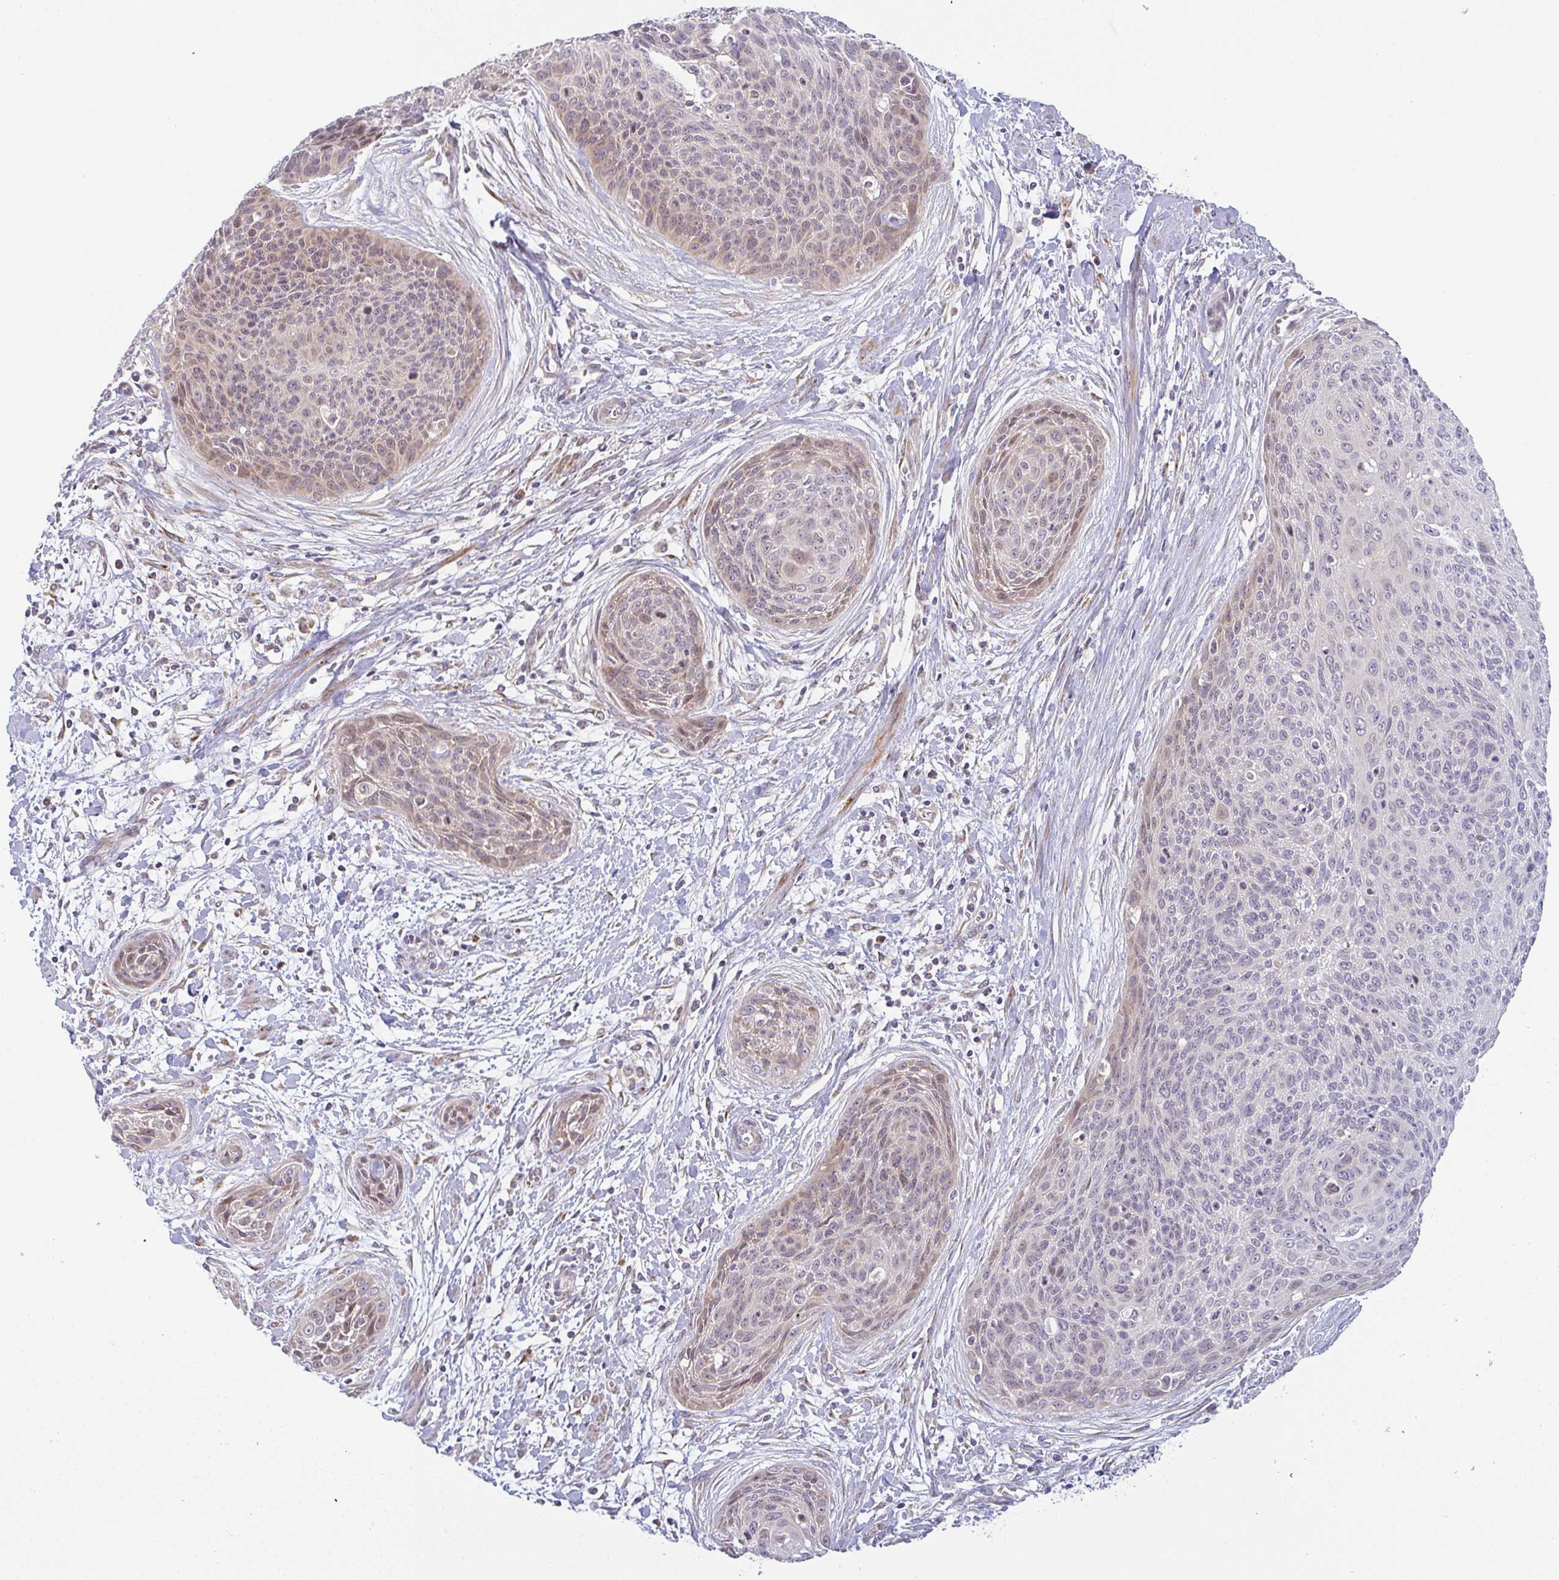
{"staining": {"intensity": "moderate", "quantity": "<25%", "location": "cytoplasmic/membranous"}, "tissue": "cervical cancer", "cell_type": "Tumor cells", "image_type": "cancer", "snomed": [{"axis": "morphology", "description": "Squamous cell carcinoma, NOS"}, {"axis": "topography", "description": "Cervix"}], "caption": "Approximately <25% of tumor cells in cervical squamous cell carcinoma display moderate cytoplasmic/membranous protein expression as visualized by brown immunohistochemical staining.", "gene": "MOB1A", "patient": {"sex": "female", "age": 55}}